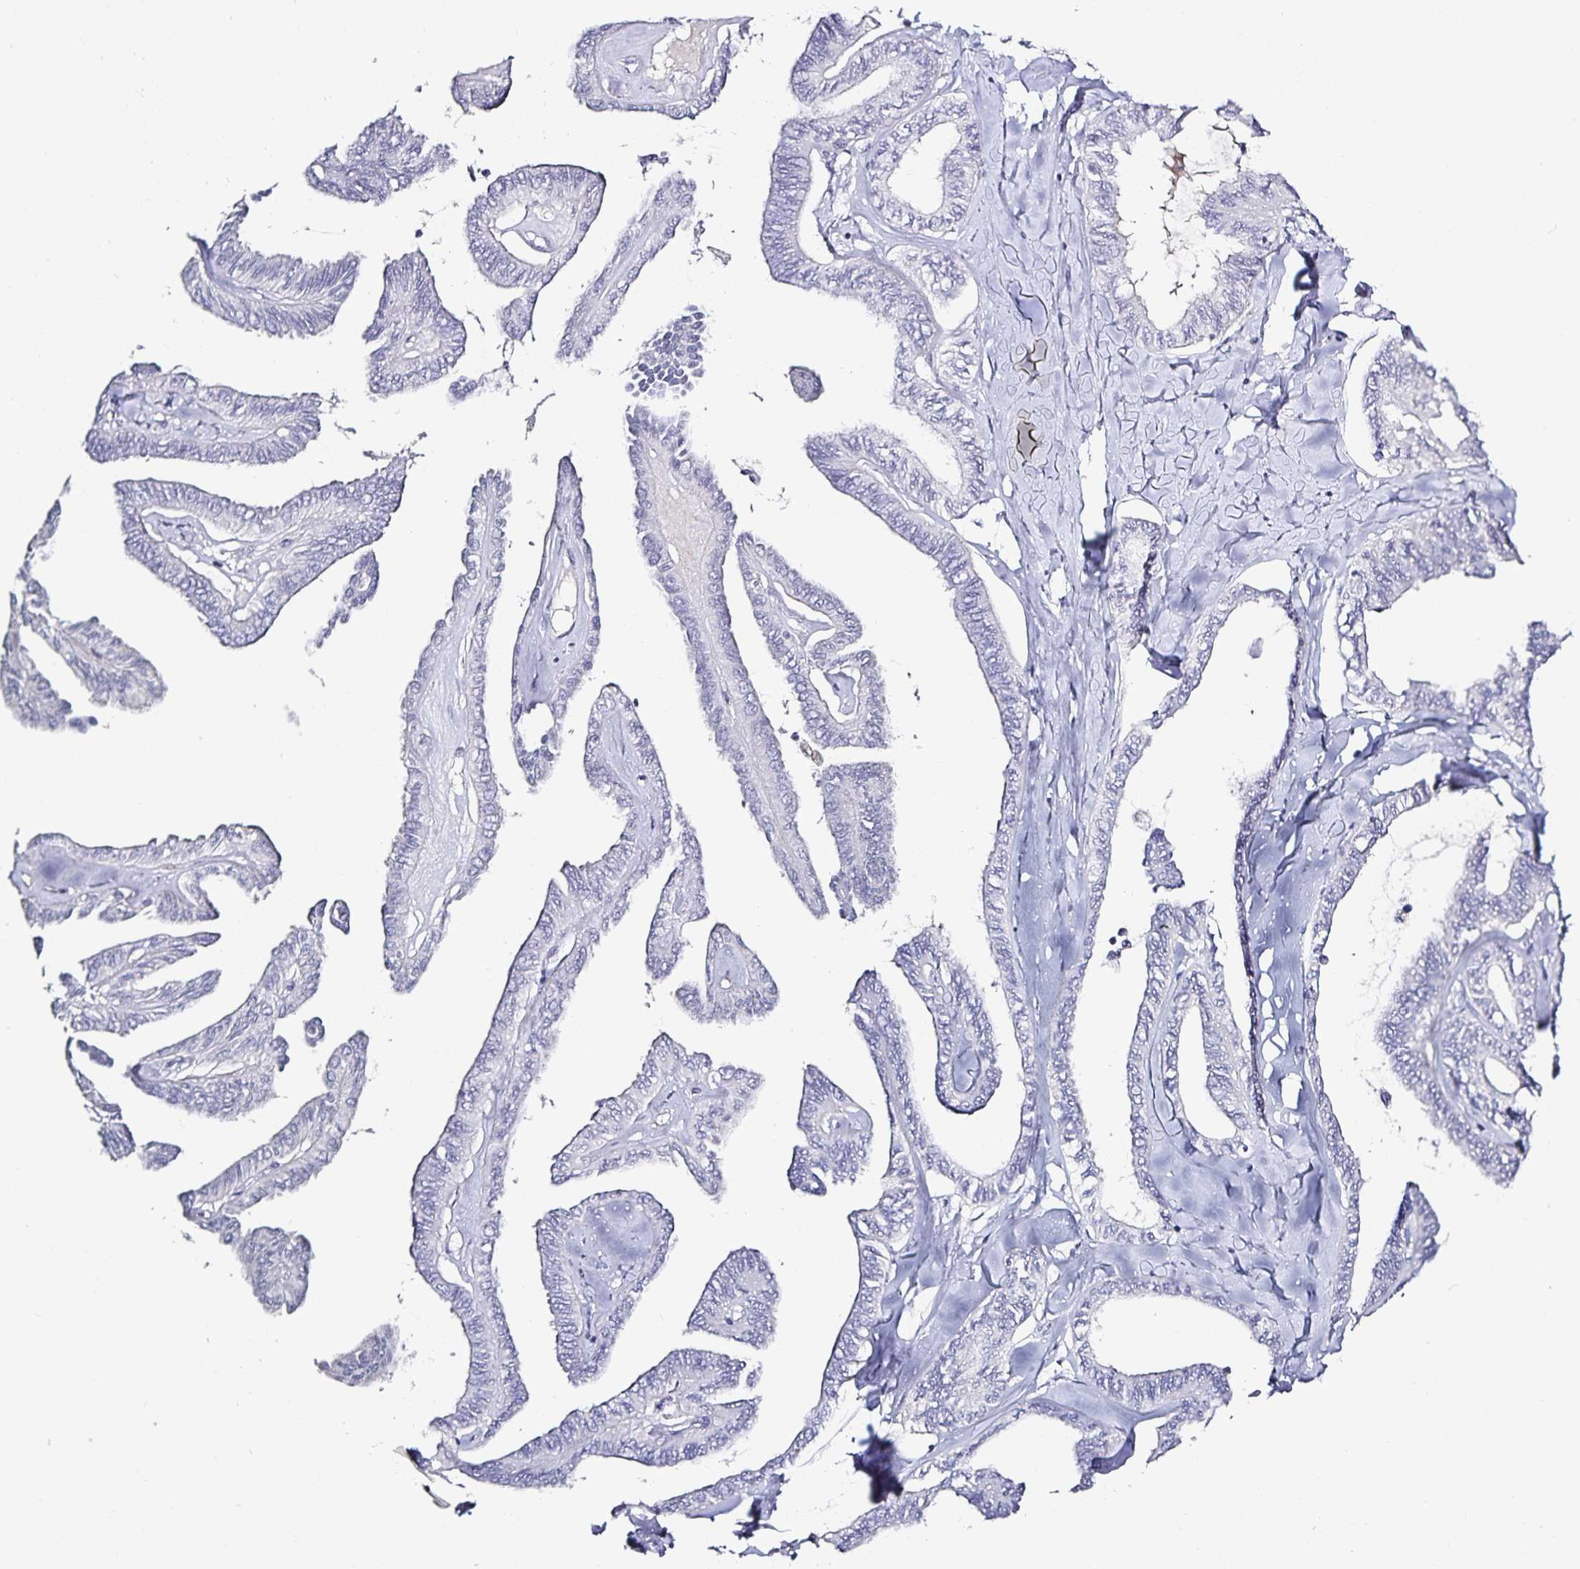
{"staining": {"intensity": "negative", "quantity": "none", "location": "none"}, "tissue": "ovarian cancer", "cell_type": "Tumor cells", "image_type": "cancer", "snomed": [{"axis": "morphology", "description": "Carcinoma, endometroid"}, {"axis": "topography", "description": "Ovary"}], "caption": "The photomicrograph shows no significant positivity in tumor cells of ovarian cancer. (Stains: DAB IHC with hematoxylin counter stain, Microscopy: brightfield microscopy at high magnification).", "gene": "TTR", "patient": {"sex": "female", "age": 70}}